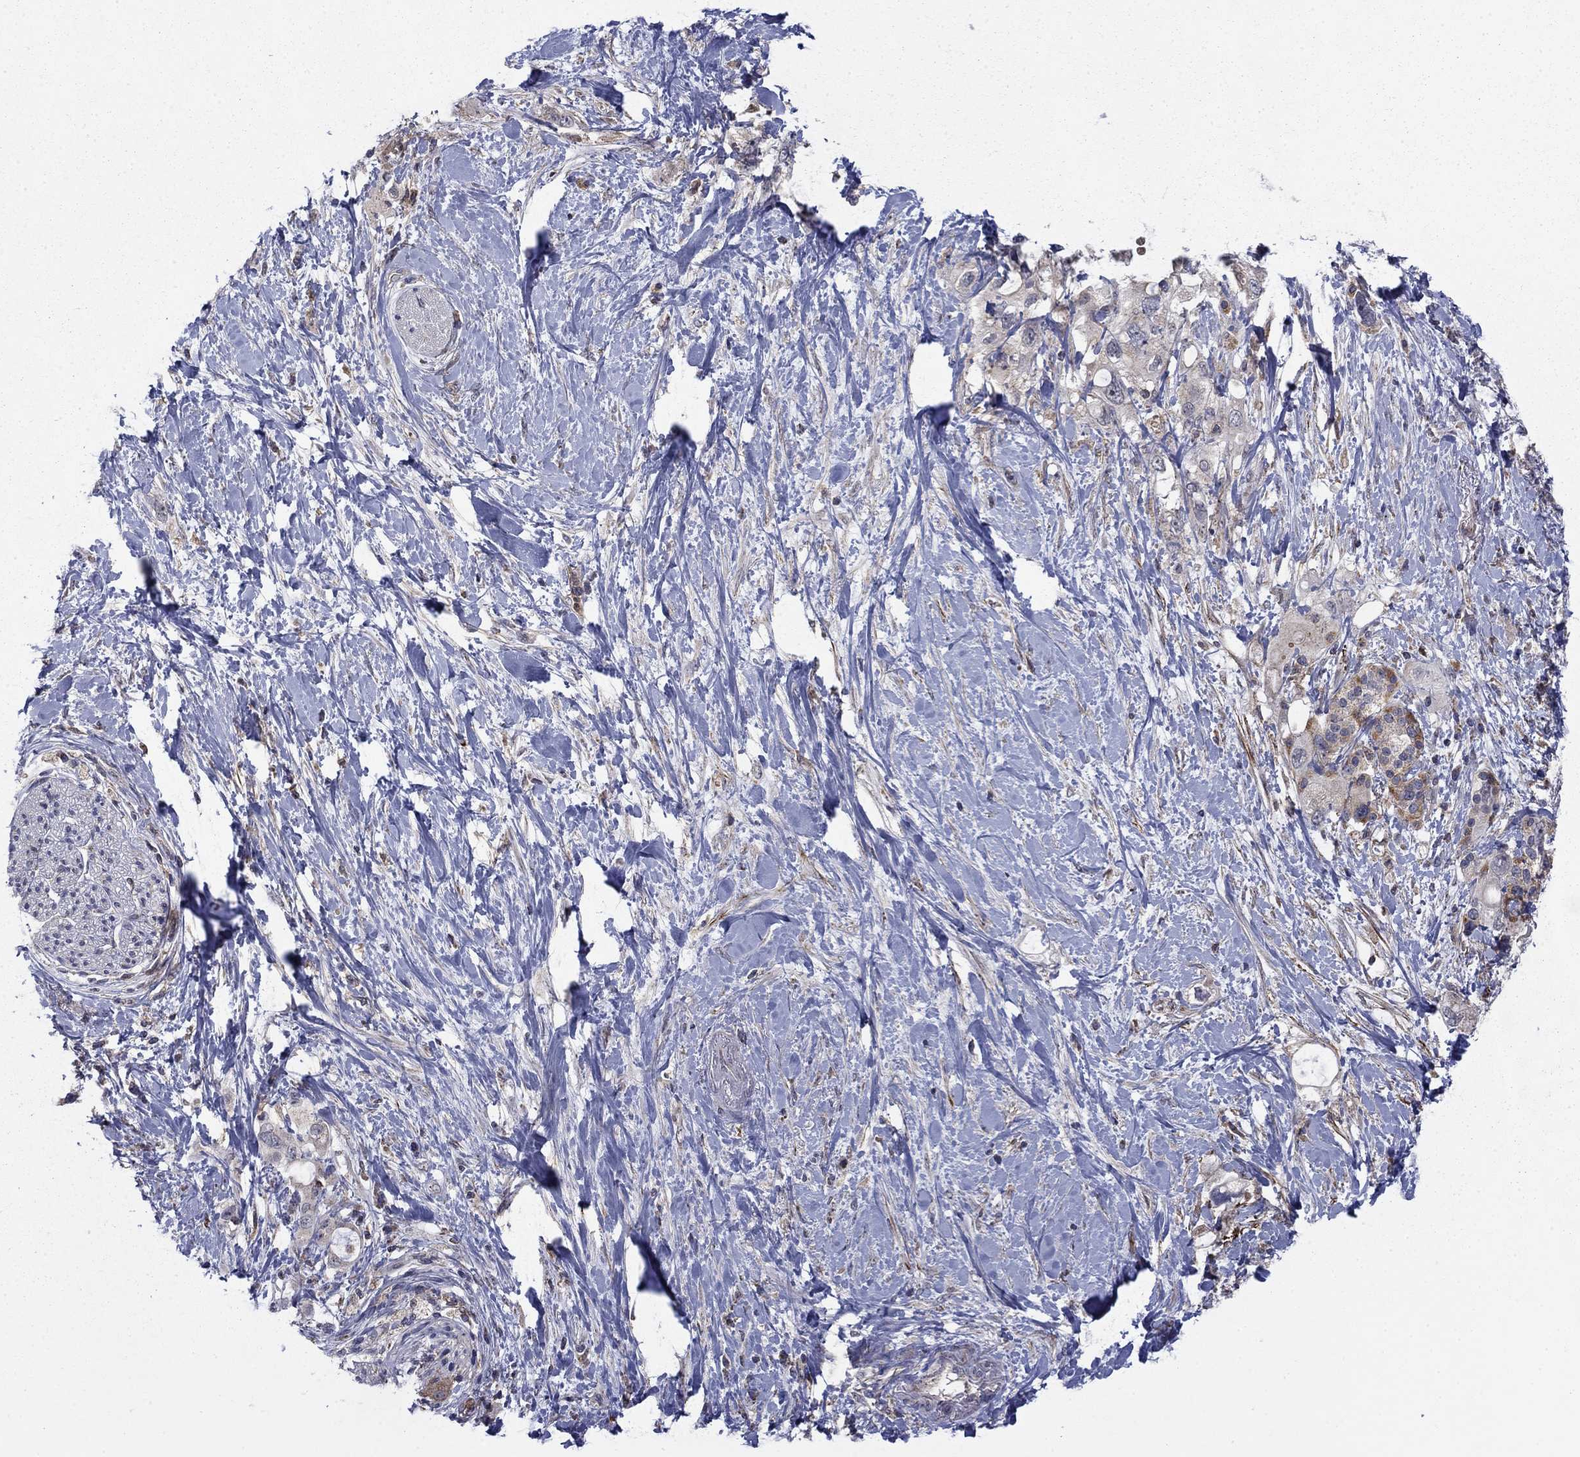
{"staining": {"intensity": "negative", "quantity": "none", "location": "none"}, "tissue": "pancreatic cancer", "cell_type": "Tumor cells", "image_type": "cancer", "snomed": [{"axis": "morphology", "description": "Adenocarcinoma, NOS"}, {"axis": "topography", "description": "Pancreas"}], "caption": "IHC image of neoplastic tissue: human pancreatic cancer (adenocarcinoma) stained with DAB reveals no significant protein staining in tumor cells. (Stains: DAB immunohistochemistry with hematoxylin counter stain, Microscopy: brightfield microscopy at high magnification).", "gene": "DOP1B", "patient": {"sex": "female", "age": 56}}